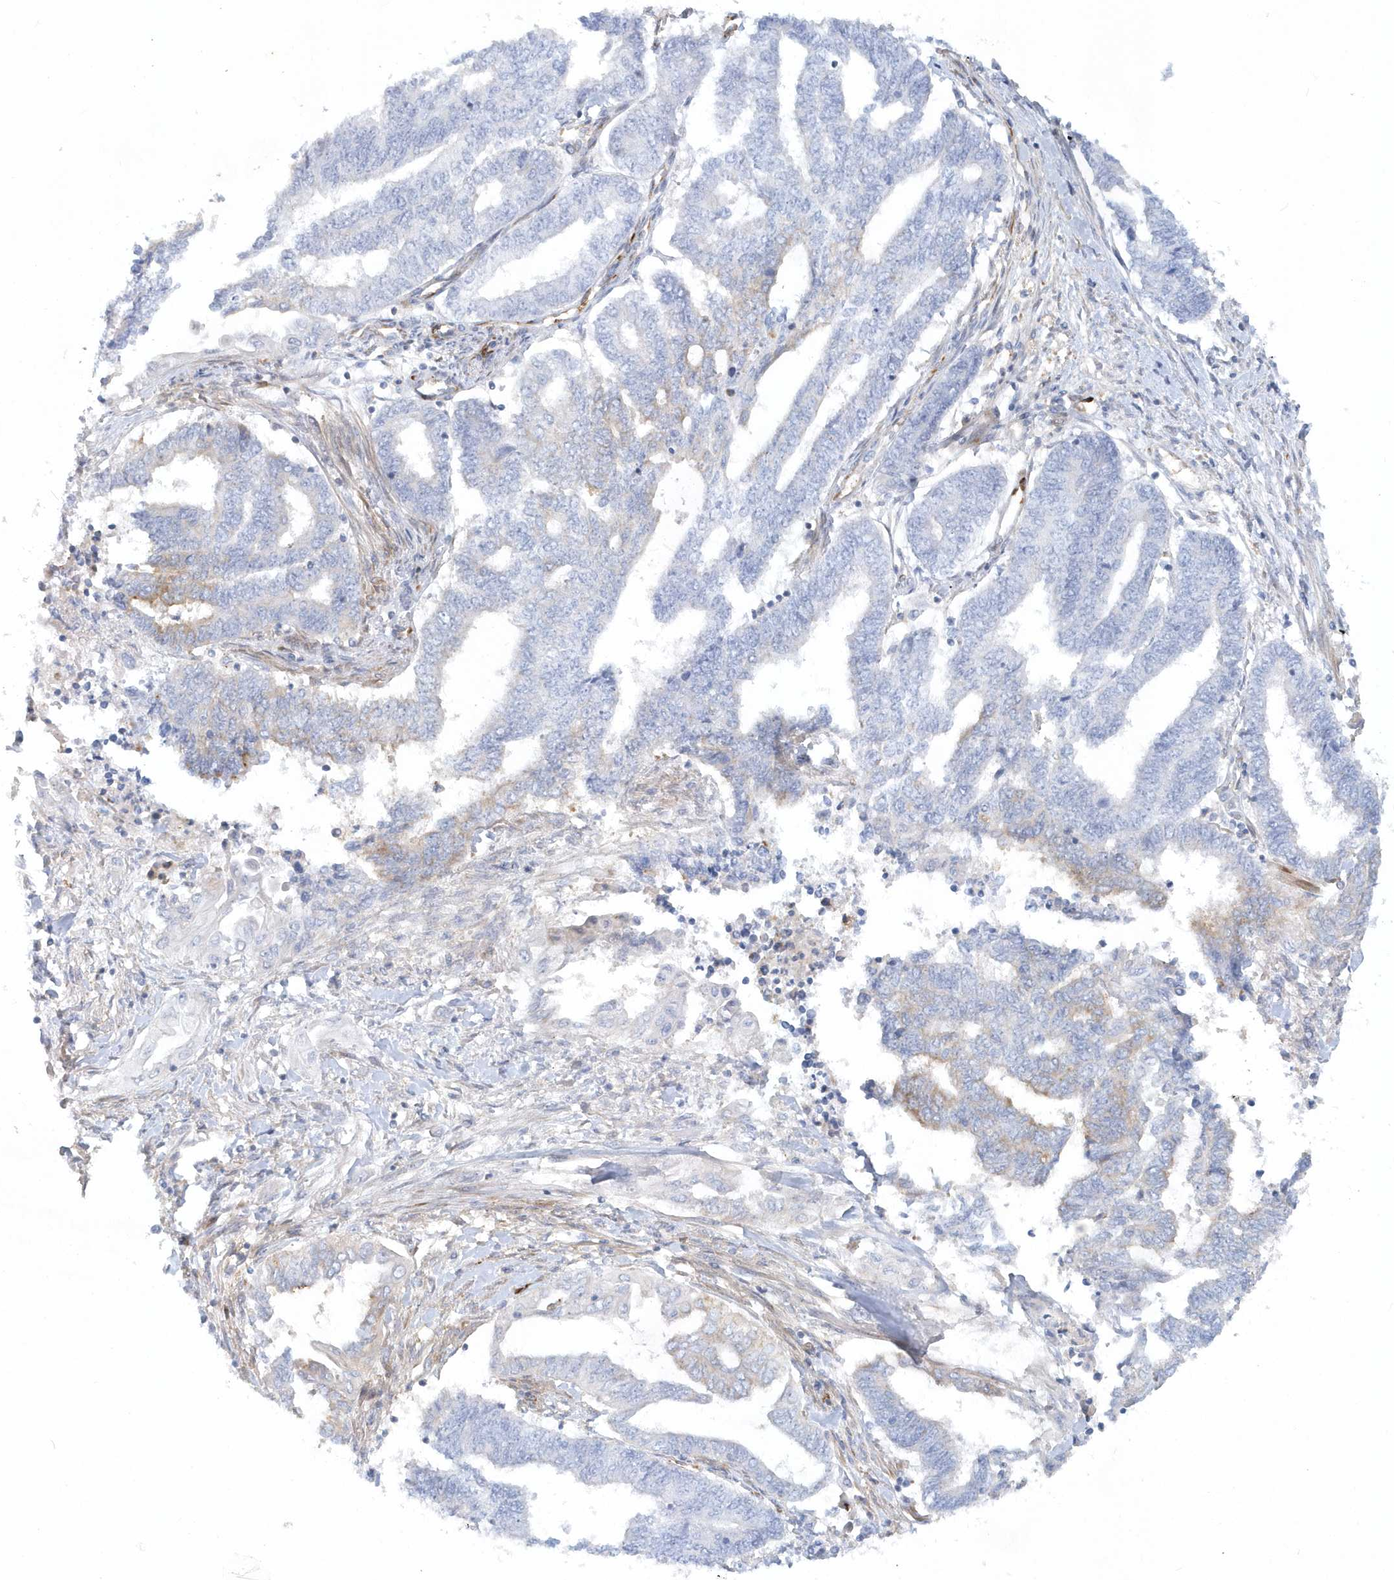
{"staining": {"intensity": "negative", "quantity": "none", "location": "none"}, "tissue": "endometrial cancer", "cell_type": "Tumor cells", "image_type": "cancer", "snomed": [{"axis": "morphology", "description": "Adenocarcinoma, NOS"}, {"axis": "topography", "description": "Uterus"}, {"axis": "topography", "description": "Endometrium"}], "caption": "Protein analysis of endometrial cancer (adenocarcinoma) reveals no significant positivity in tumor cells.", "gene": "DNAH1", "patient": {"sex": "female", "age": 70}}